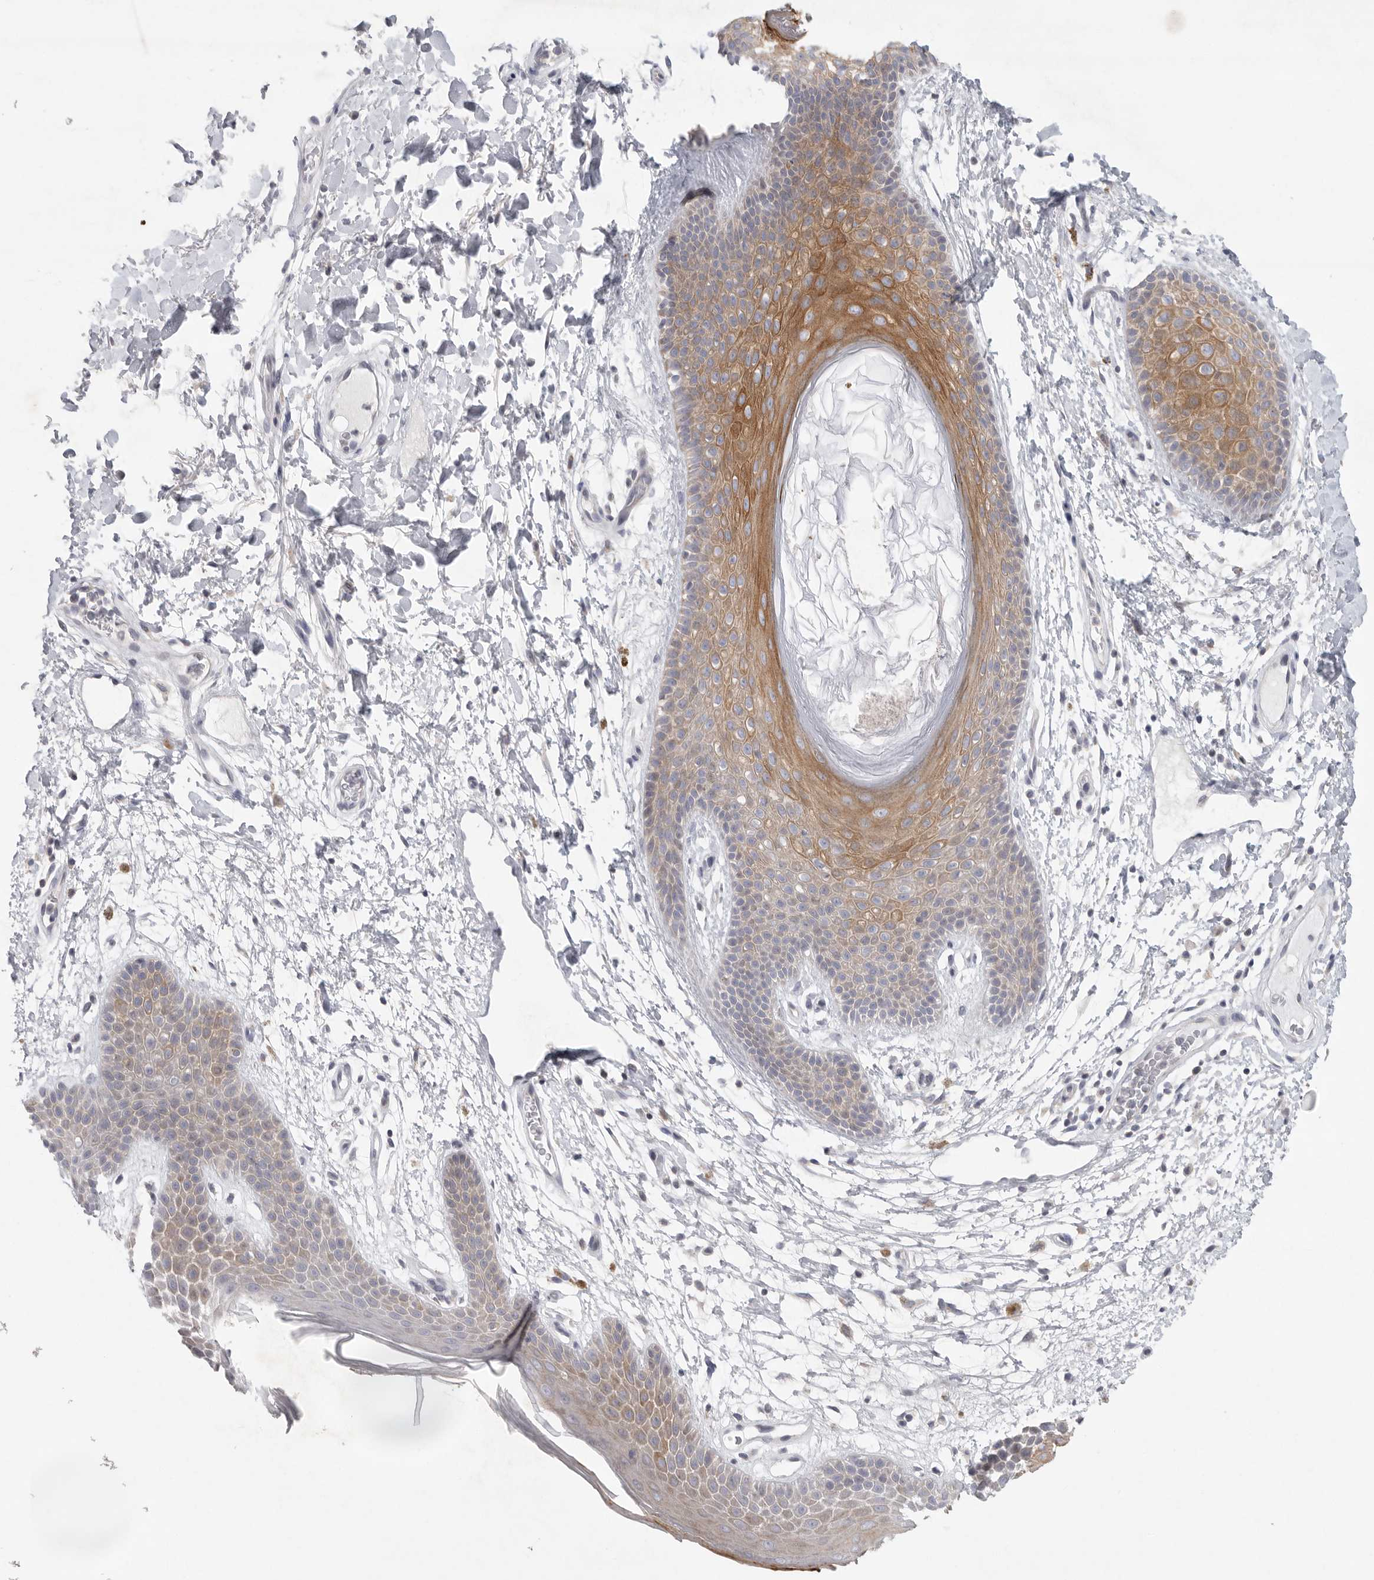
{"staining": {"intensity": "moderate", "quantity": "25%-75%", "location": "cytoplasmic/membranous"}, "tissue": "skin", "cell_type": "Epidermal cells", "image_type": "normal", "snomed": [{"axis": "morphology", "description": "Normal tissue, NOS"}, {"axis": "topography", "description": "Anal"}], "caption": "Protein staining of normal skin exhibits moderate cytoplasmic/membranous positivity in approximately 25%-75% of epidermal cells.", "gene": "TMEM69", "patient": {"sex": "male", "age": 74}}